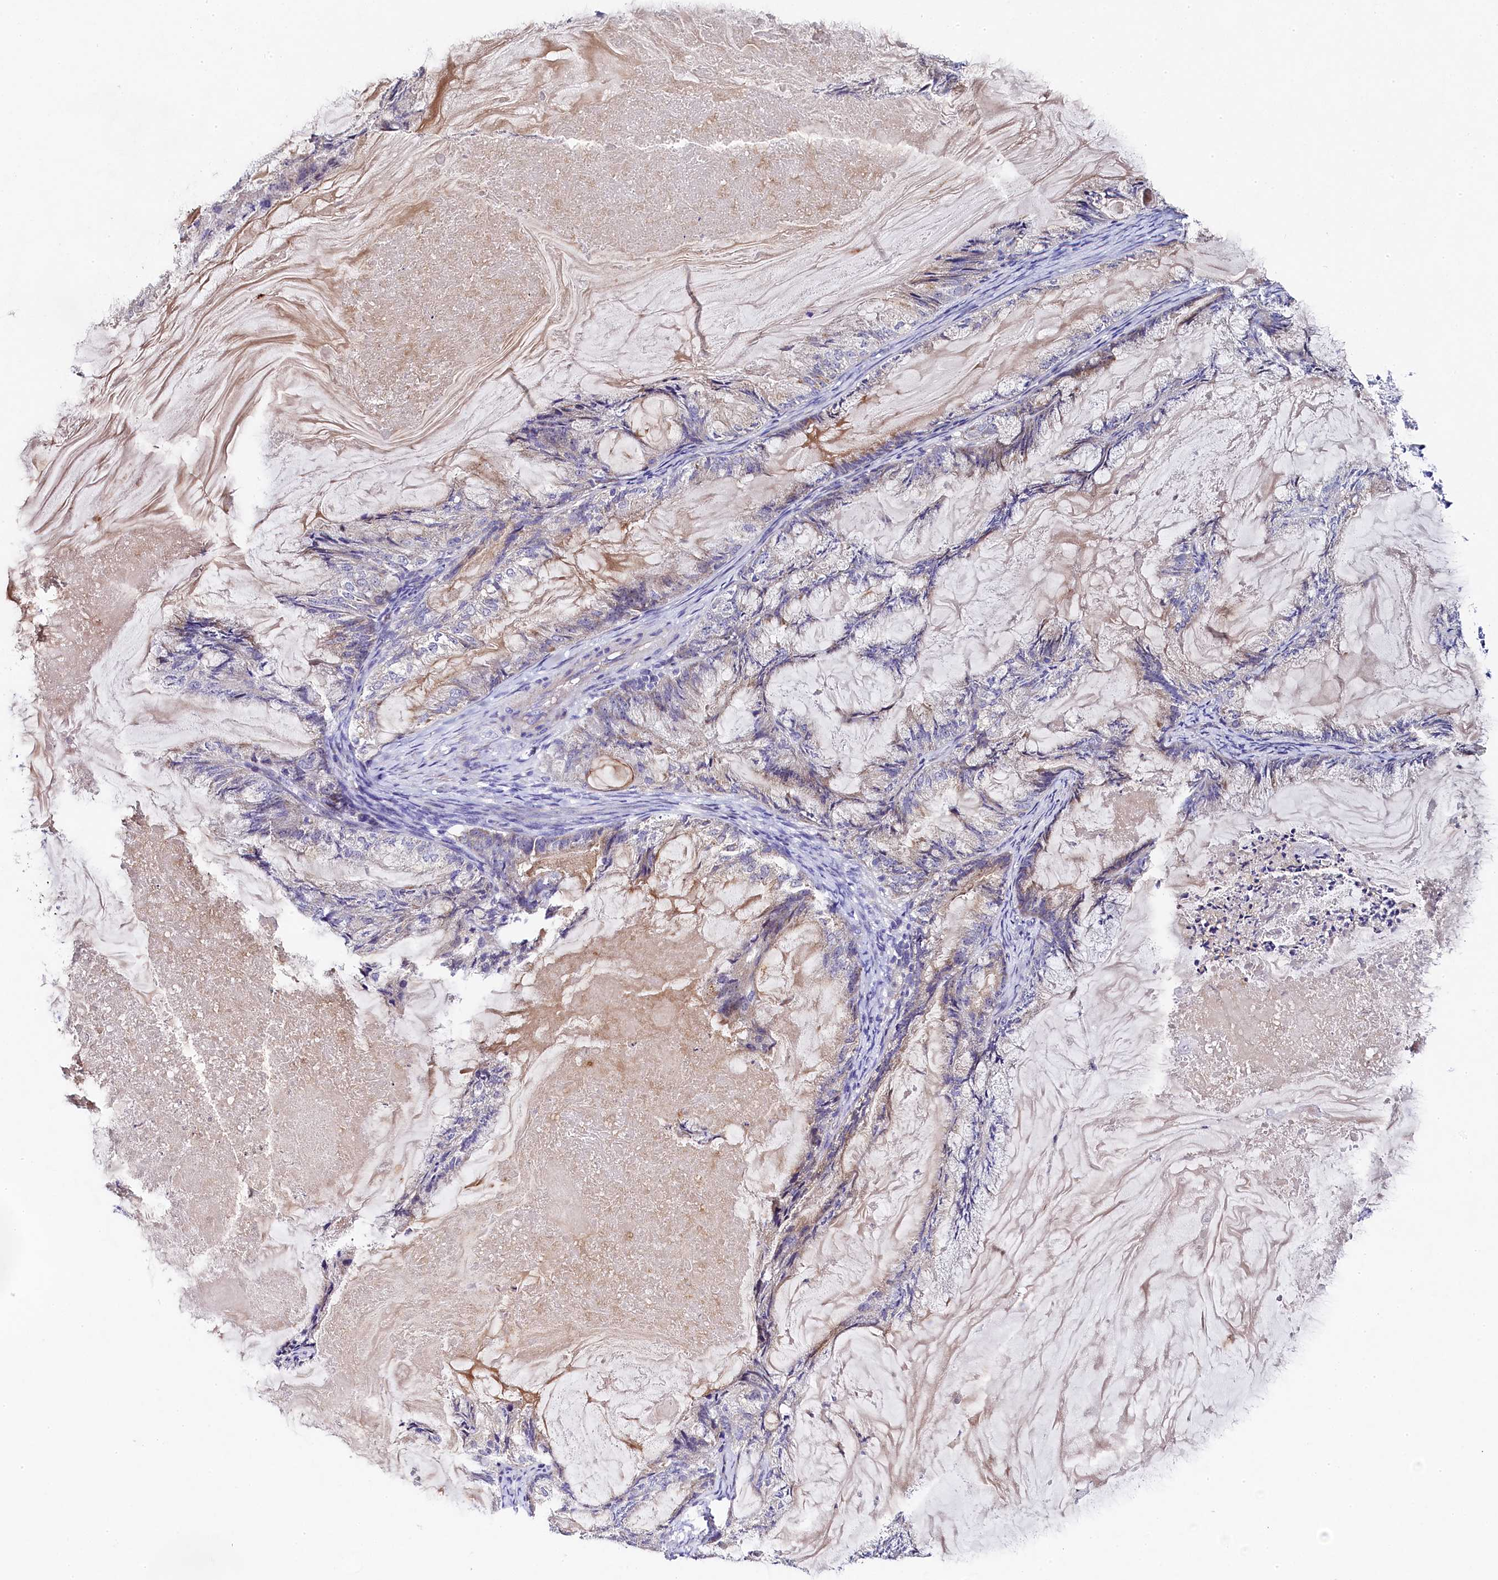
{"staining": {"intensity": "negative", "quantity": "none", "location": "none"}, "tissue": "endometrial cancer", "cell_type": "Tumor cells", "image_type": "cancer", "snomed": [{"axis": "morphology", "description": "Adenocarcinoma, NOS"}, {"axis": "topography", "description": "Endometrium"}], "caption": "Tumor cells show no significant protein positivity in endometrial adenocarcinoma.", "gene": "FXYD6", "patient": {"sex": "female", "age": 86}}